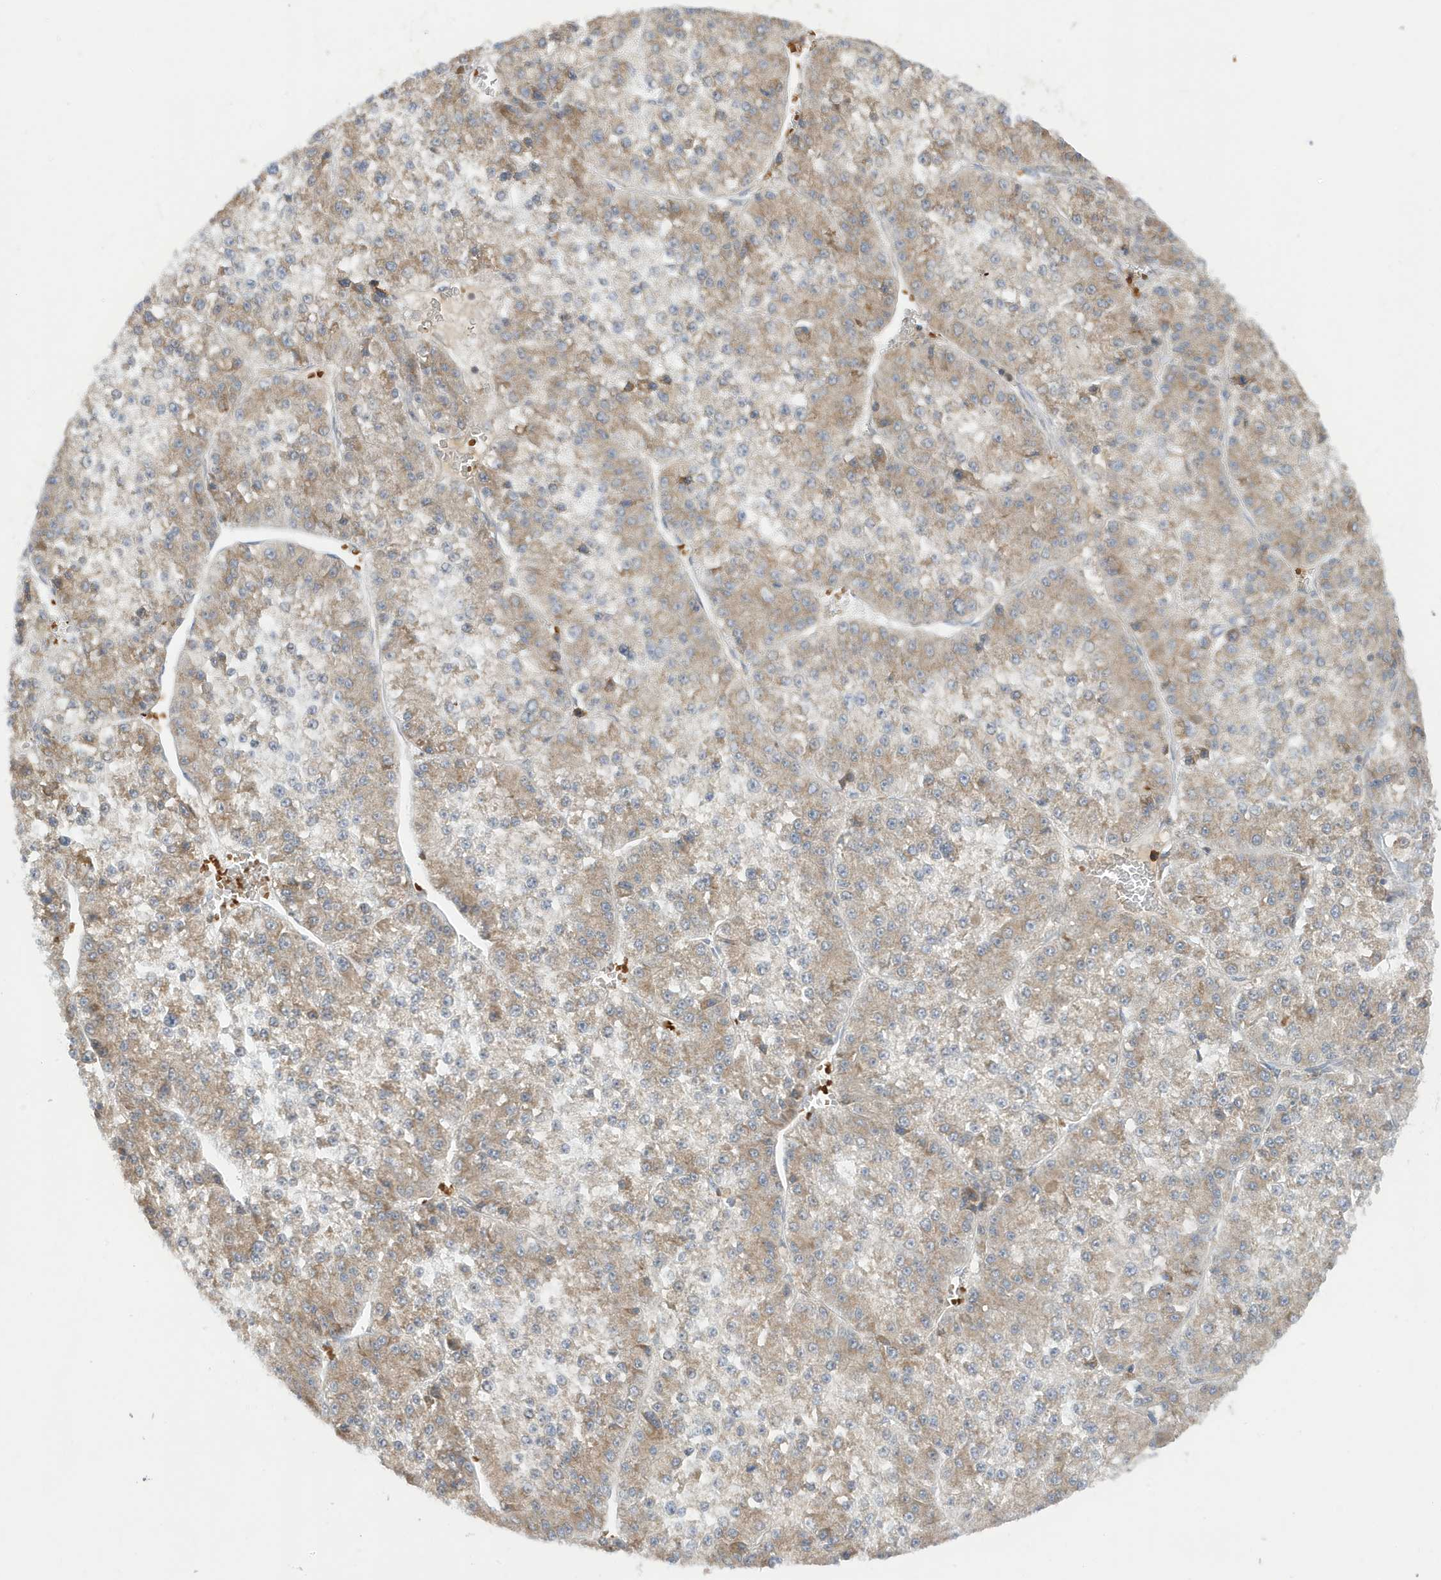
{"staining": {"intensity": "moderate", "quantity": "25%-75%", "location": "cytoplasmic/membranous"}, "tissue": "liver cancer", "cell_type": "Tumor cells", "image_type": "cancer", "snomed": [{"axis": "morphology", "description": "Carcinoma, Hepatocellular, NOS"}, {"axis": "topography", "description": "Liver"}], "caption": "Immunohistochemical staining of liver cancer displays medium levels of moderate cytoplasmic/membranous protein staining in approximately 25%-75% of tumor cells.", "gene": "NPPC", "patient": {"sex": "female", "age": 73}}